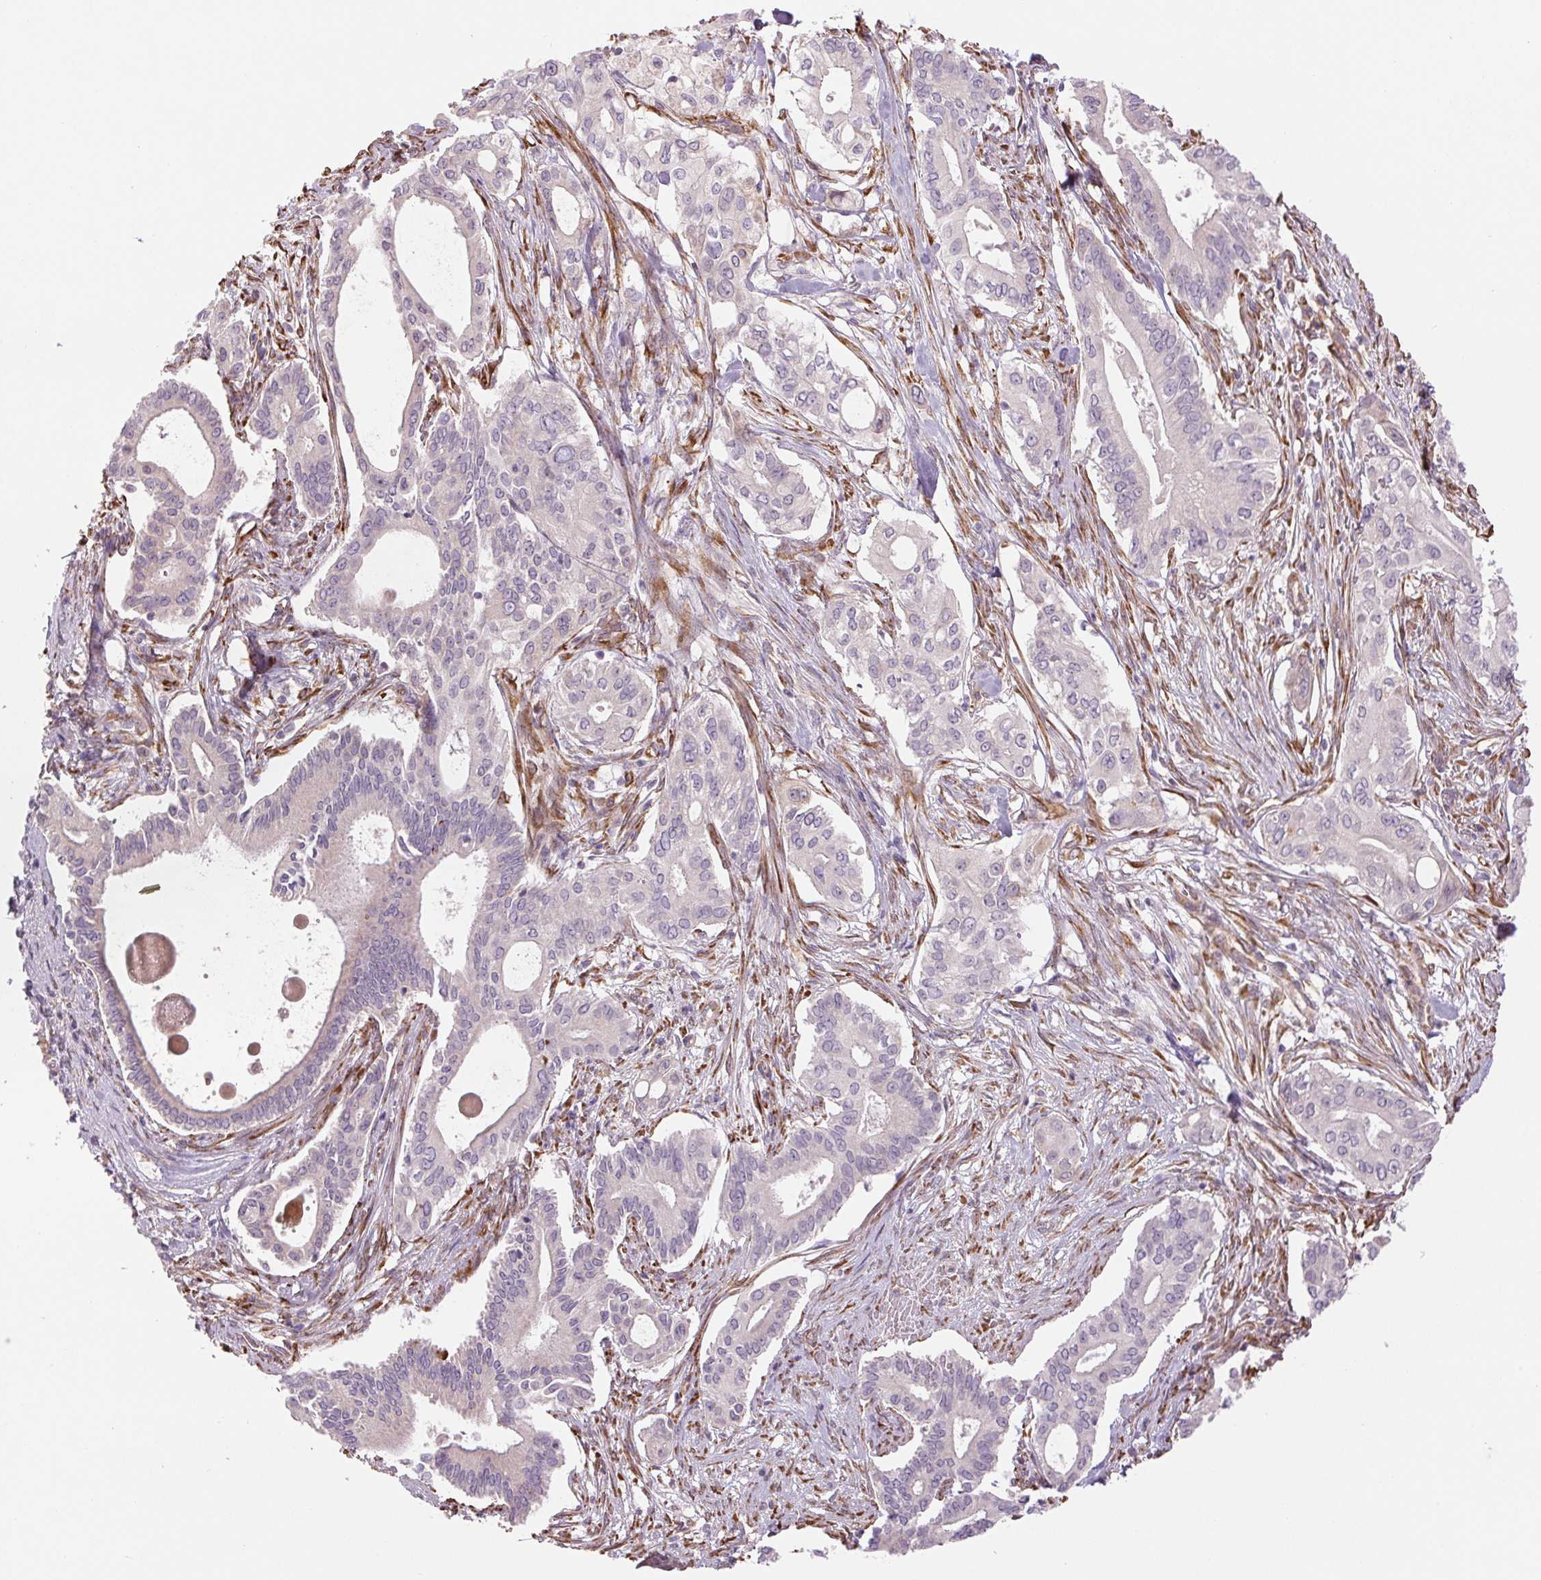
{"staining": {"intensity": "negative", "quantity": "none", "location": "none"}, "tissue": "pancreatic cancer", "cell_type": "Tumor cells", "image_type": "cancer", "snomed": [{"axis": "morphology", "description": "Adenocarcinoma, NOS"}, {"axis": "topography", "description": "Pancreas"}], "caption": "Histopathology image shows no protein staining in tumor cells of pancreatic cancer (adenocarcinoma) tissue.", "gene": "METTL17", "patient": {"sex": "female", "age": 68}}